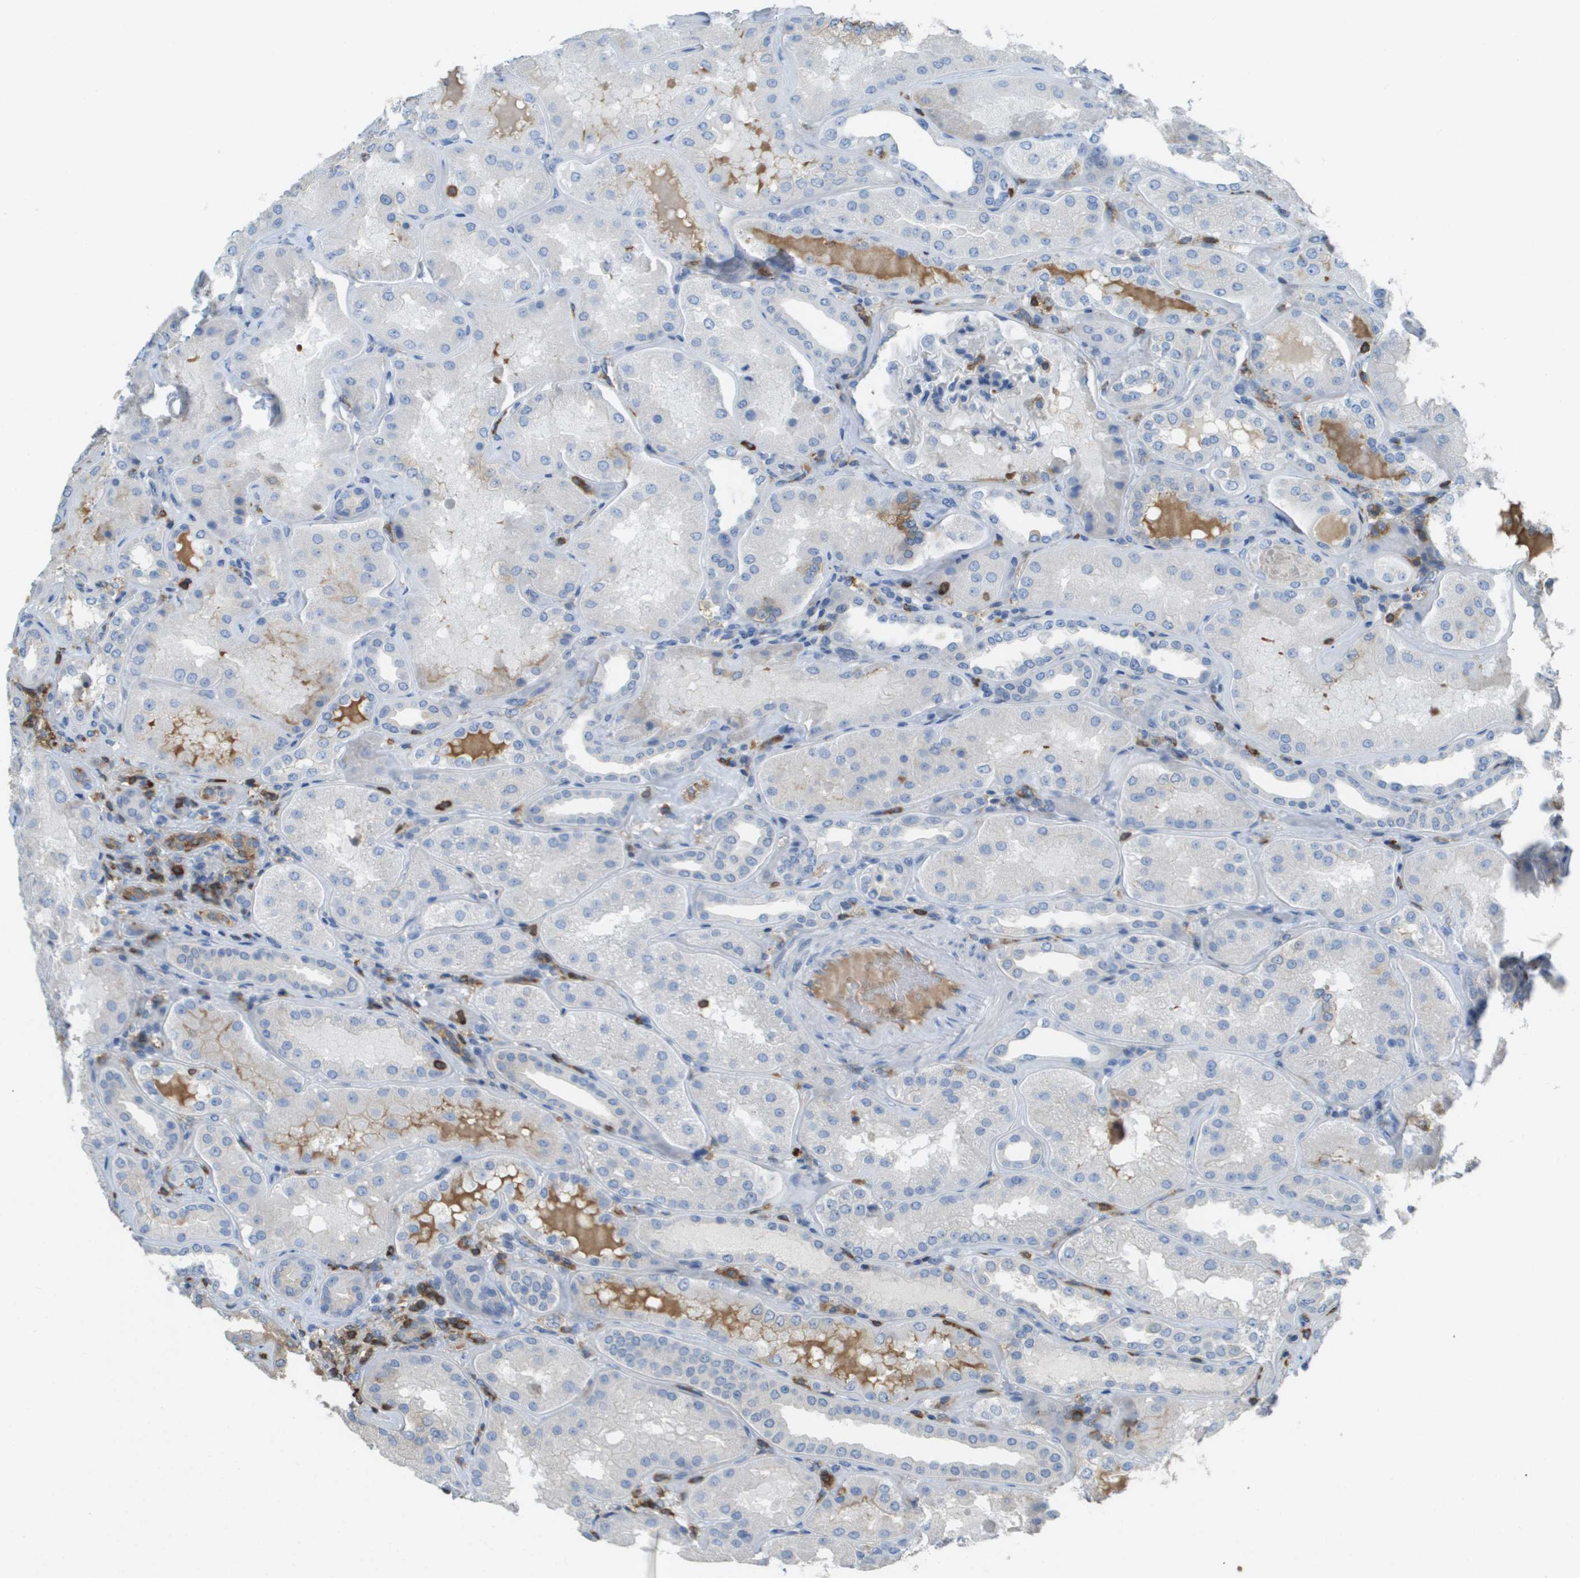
{"staining": {"intensity": "negative", "quantity": "none", "location": "none"}, "tissue": "kidney", "cell_type": "Cells in glomeruli", "image_type": "normal", "snomed": [{"axis": "morphology", "description": "Normal tissue, NOS"}, {"axis": "topography", "description": "Kidney"}], "caption": "An IHC histopathology image of unremarkable kidney is shown. There is no staining in cells in glomeruli of kidney. (DAB immunohistochemistry with hematoxylin counter stain).", "gene": "APBB1IP", "patient": {"sex": "female", "age": 56}}